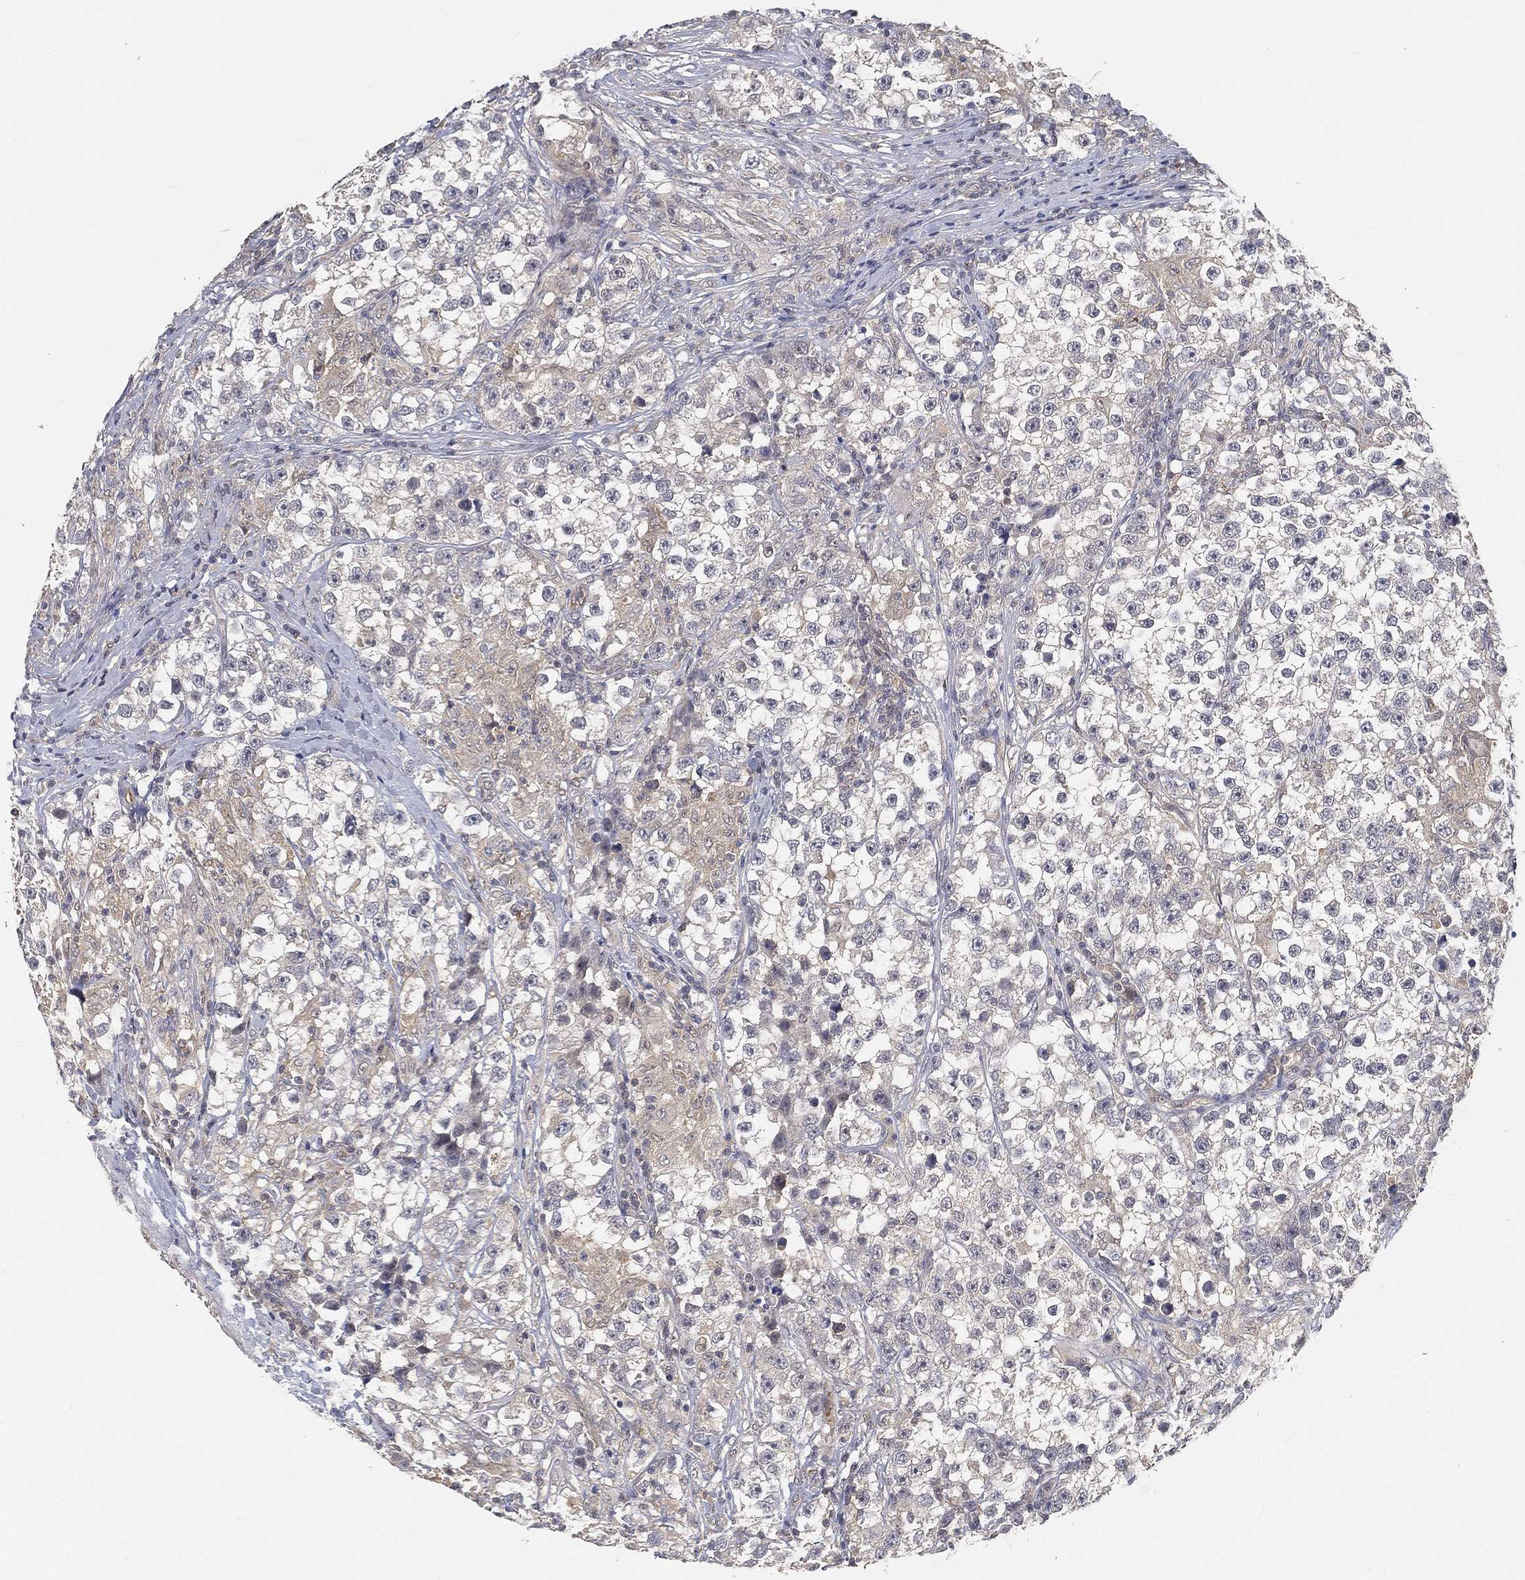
{"staining": {"intensity": "weak", "quantity": "<25%", "location": "cytoplasmic/membranous"}, "tissue": "testis cancer", "cell_type": "Tumor cells", "image_type": "cancer", "snomed": [{"axis": "morphology", "description": "Seminoma, NOS"}, {"axis": "topography", "description": "Testis"}], "caption": "Micrograph shows no significant protein expression in tumor cells of seminoma (testis).", "gene": "MAPK1", "patient": {"sex": "male", "age": 46}}